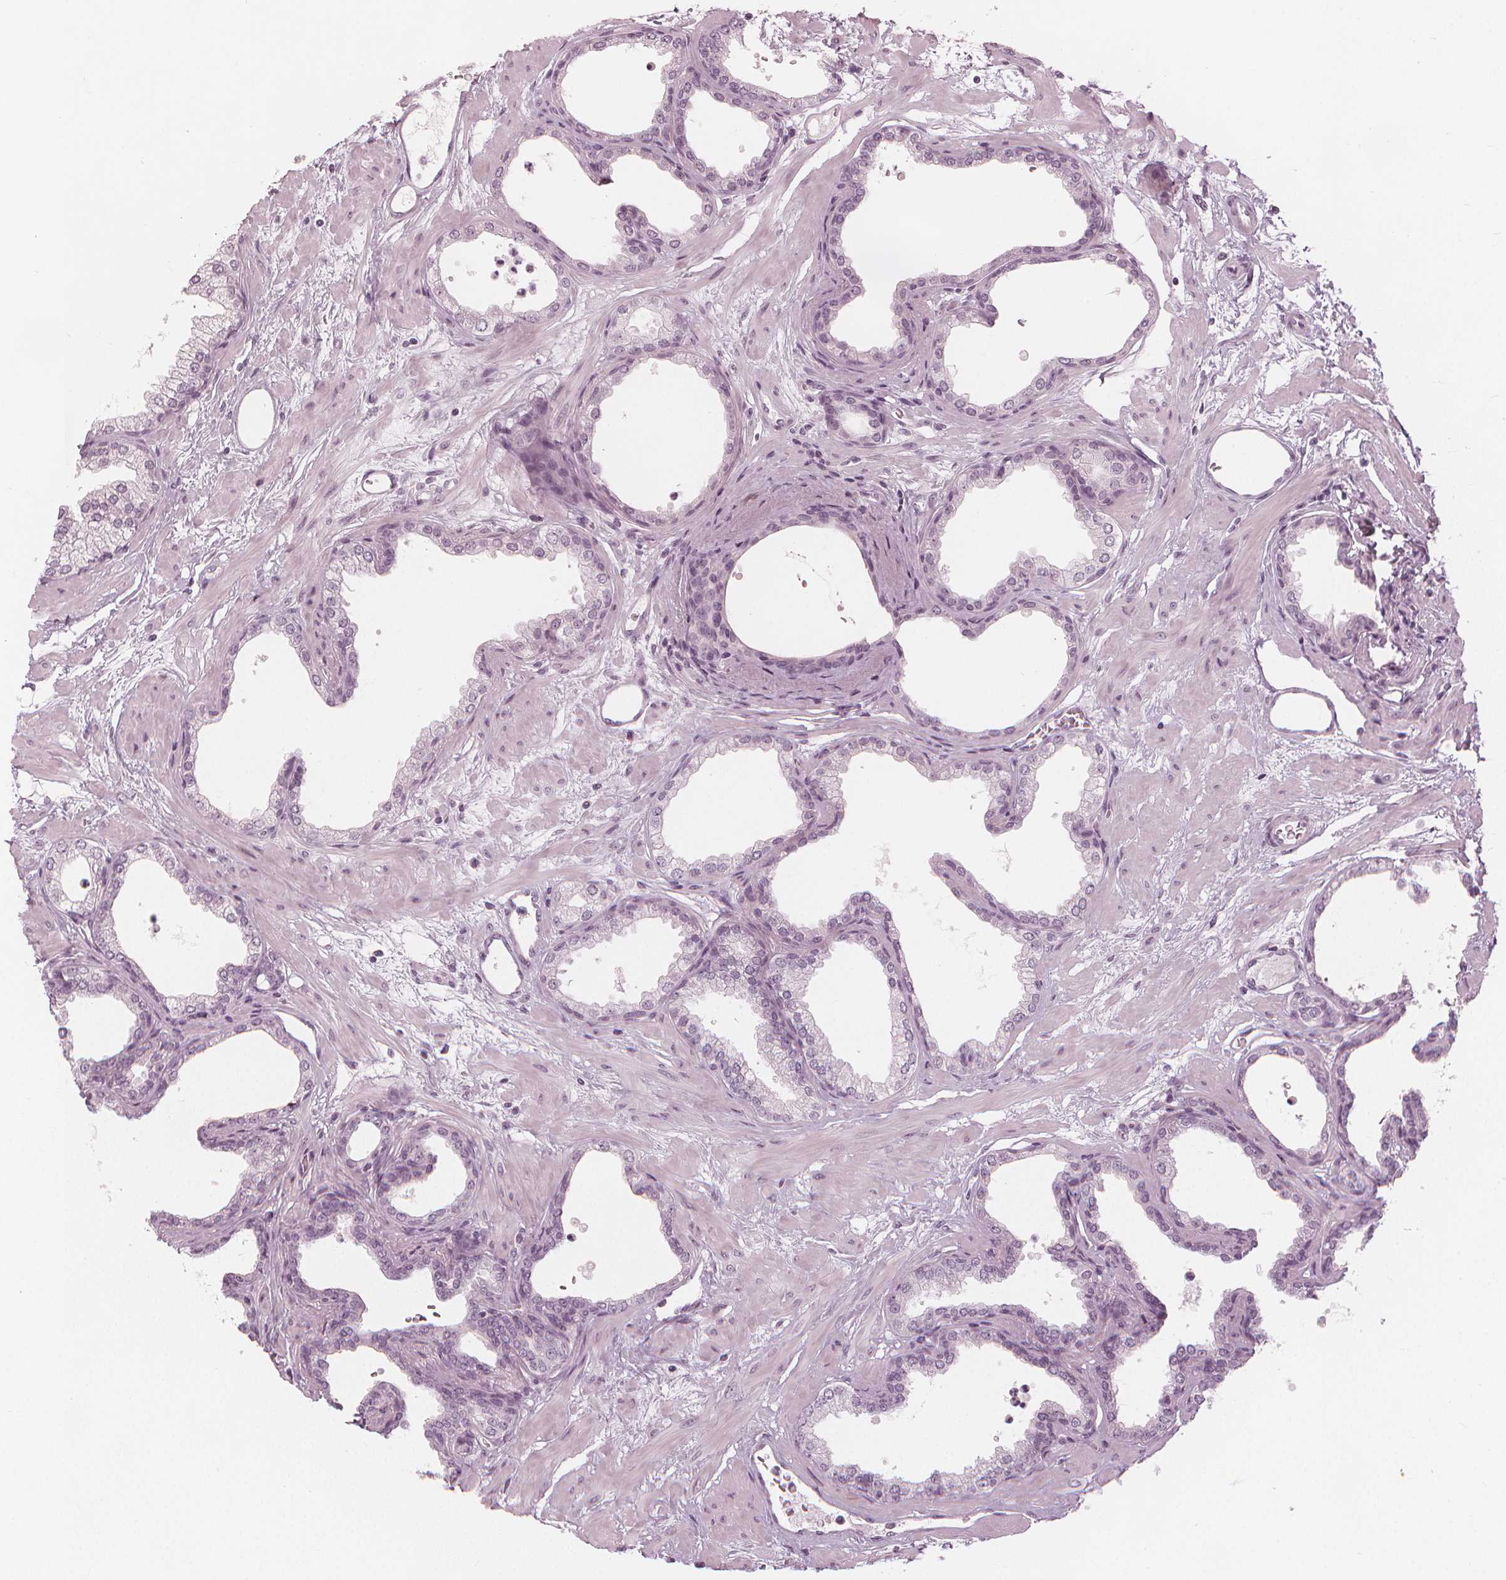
{"staining": {"intensity": "negative", "quantity": "none", "location": "none"}, "tissue": "prostate", "cell_type": "Glandular cells", "image_type": "normal", "snomed": [{"axis": "morphology", "description": "Normal tissue, NOS"}, {"axis": "topography", "description": "Prostate"}], "caption": "Immunohistochemistry (IHC) photomicrograph of normal human prostate stained for a protein (brown), which demonstrates no positivity in glandular cells. Brightfield microscopy of IHC stained with DAB (3,3'-diaminobenzidine) (brown) and hematoxylin (blue), captured at high magnification.", "gene": "PAEP", "patient": {"sex": "male", "age": 37}}